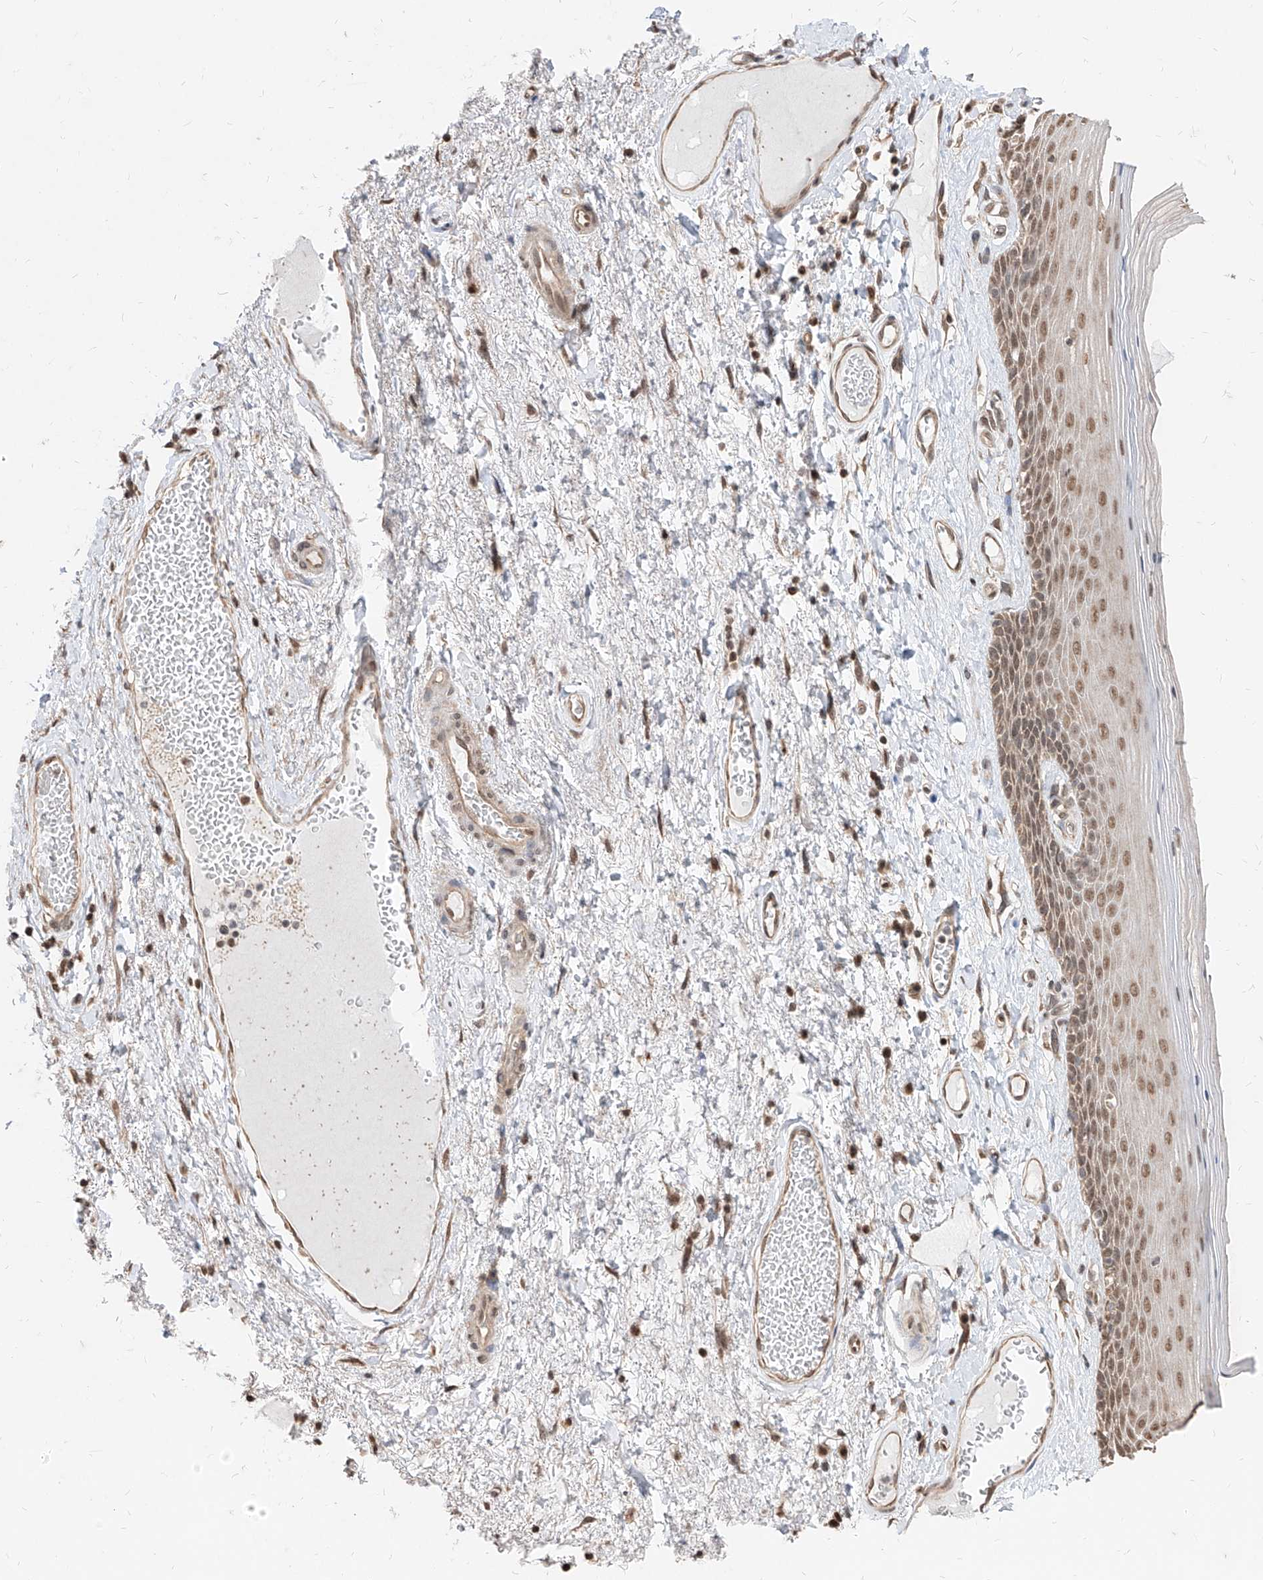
{"staining": {"intensity": "moderate", "quantity": ">75%", "location": "nuclear"}, "tissue": "skin", "cell_type": "Epidermal cells", "image_type": "normal", "snomed": [{"axis": "morphology", "description": "Normal tissue, NOS"}, {"axis": "topography", "description": "Anal"}], "caption": "Immunohistochemical staining of normal human skin displays medium levels of moderate nuclear positivity in about >75% of epidermal cells. Immunohistochemistry (ihc) stains the protein in brown and the nuclei are stained blue.", "gene": "C8orf82", "patient": {"sex": "male", "age": 69}}